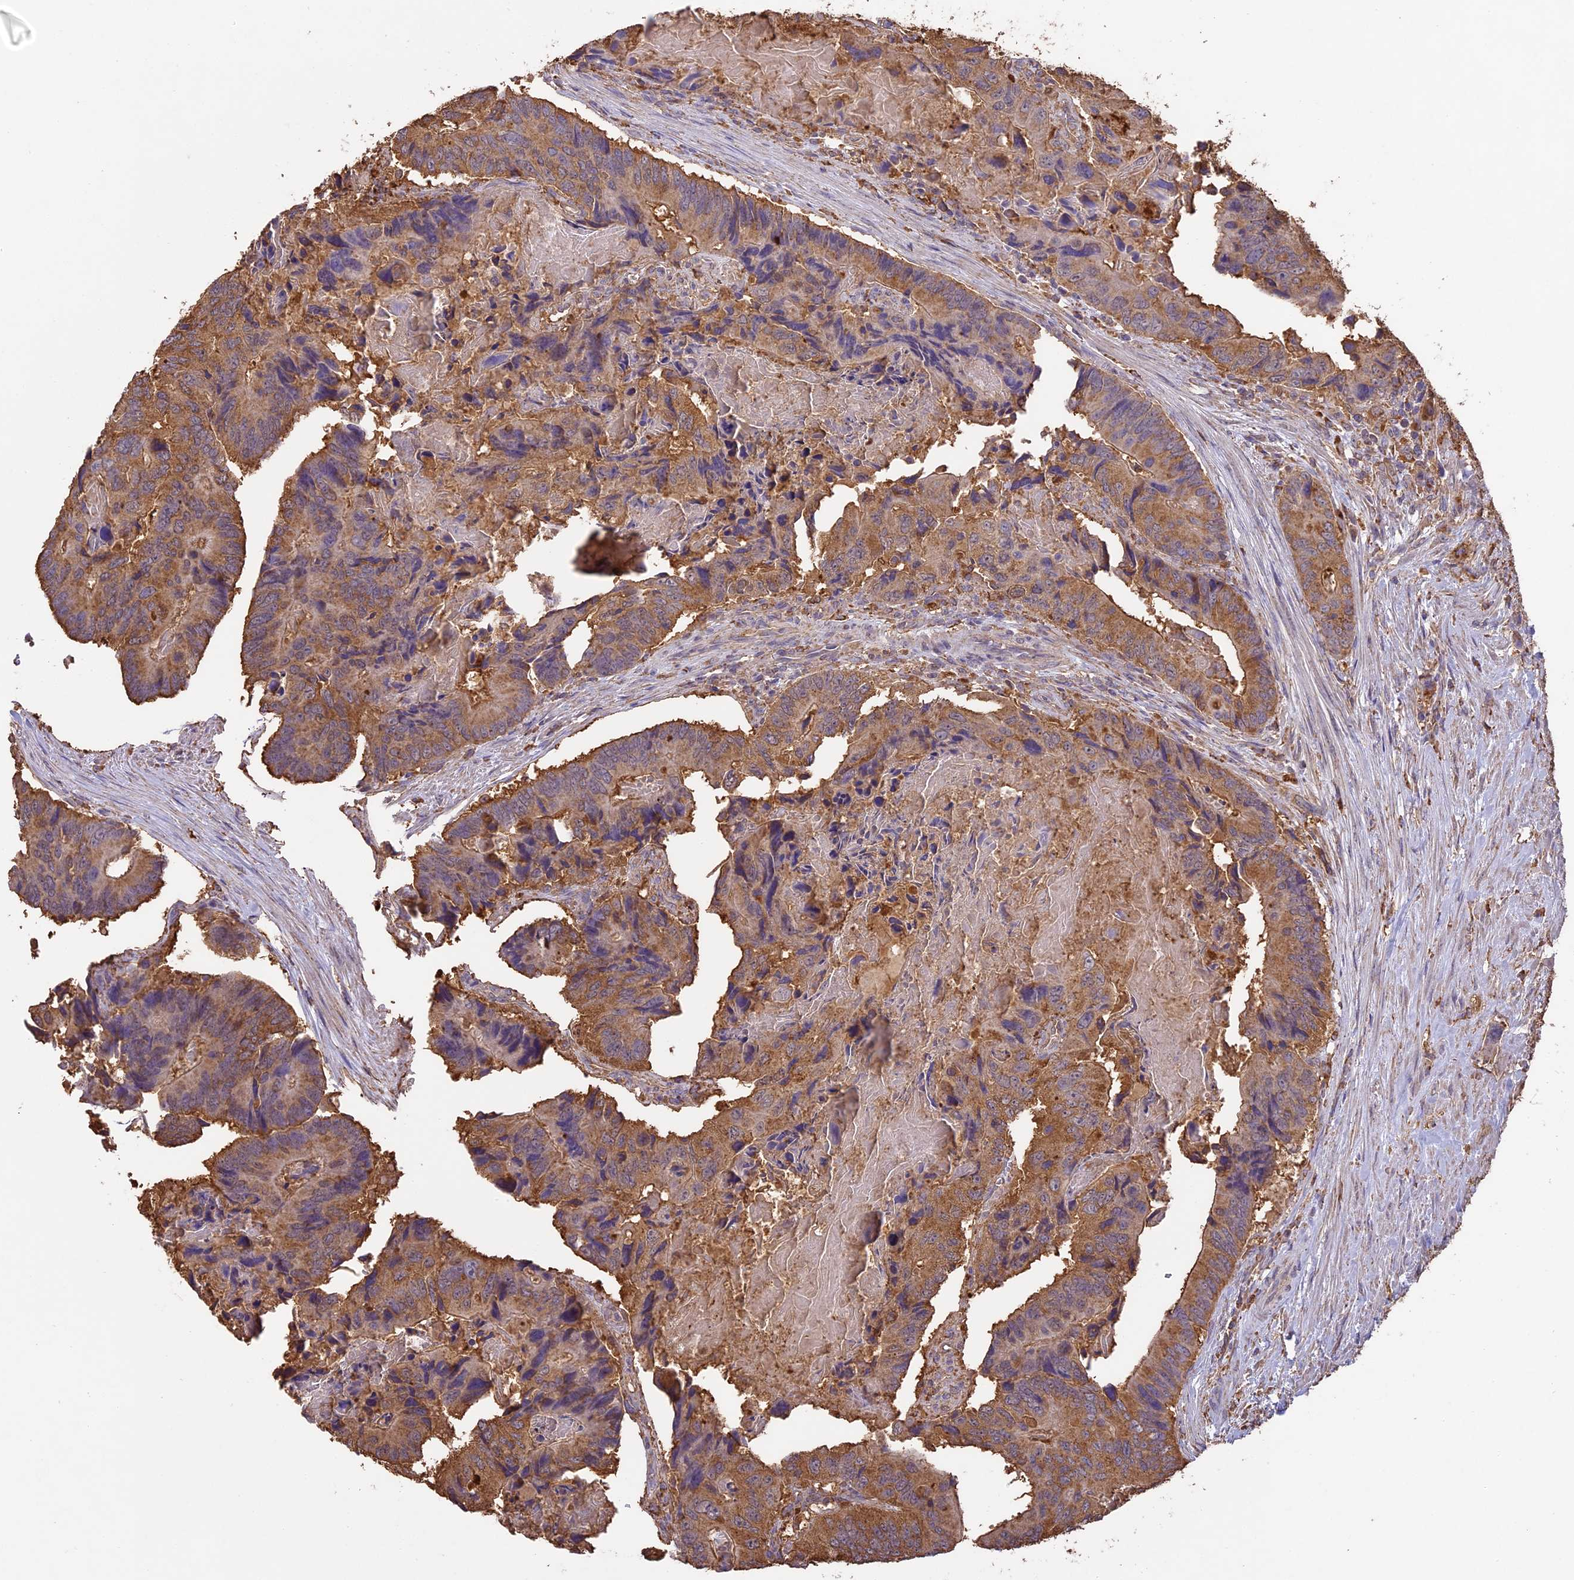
{"staining": {"intensity": "moderate", "quantity": ">75%", "location": "cytoplasmic/membranous"}, "tissue": "colorectal cancer", "cell_type": "Tumor cells", "image_type": "cancer", "snomed": [{"axis": "morphology", "description": "Adenocarcinoma, NOS"}, {"axis": "topography", "description": "Colon"}], "caption": "Brown immunohistochemical staining in colorectal adenocarcinoma shows moderate cytoplasmic/membranous staining in approximately >75% of tumor cells. (DAB (3,3'-diaminobenzidine) IHC, brown staining for protein, blue staining for nuclei).", "gene": "ARHGAP19", "patient": {"sex": "male", "age": 84}}